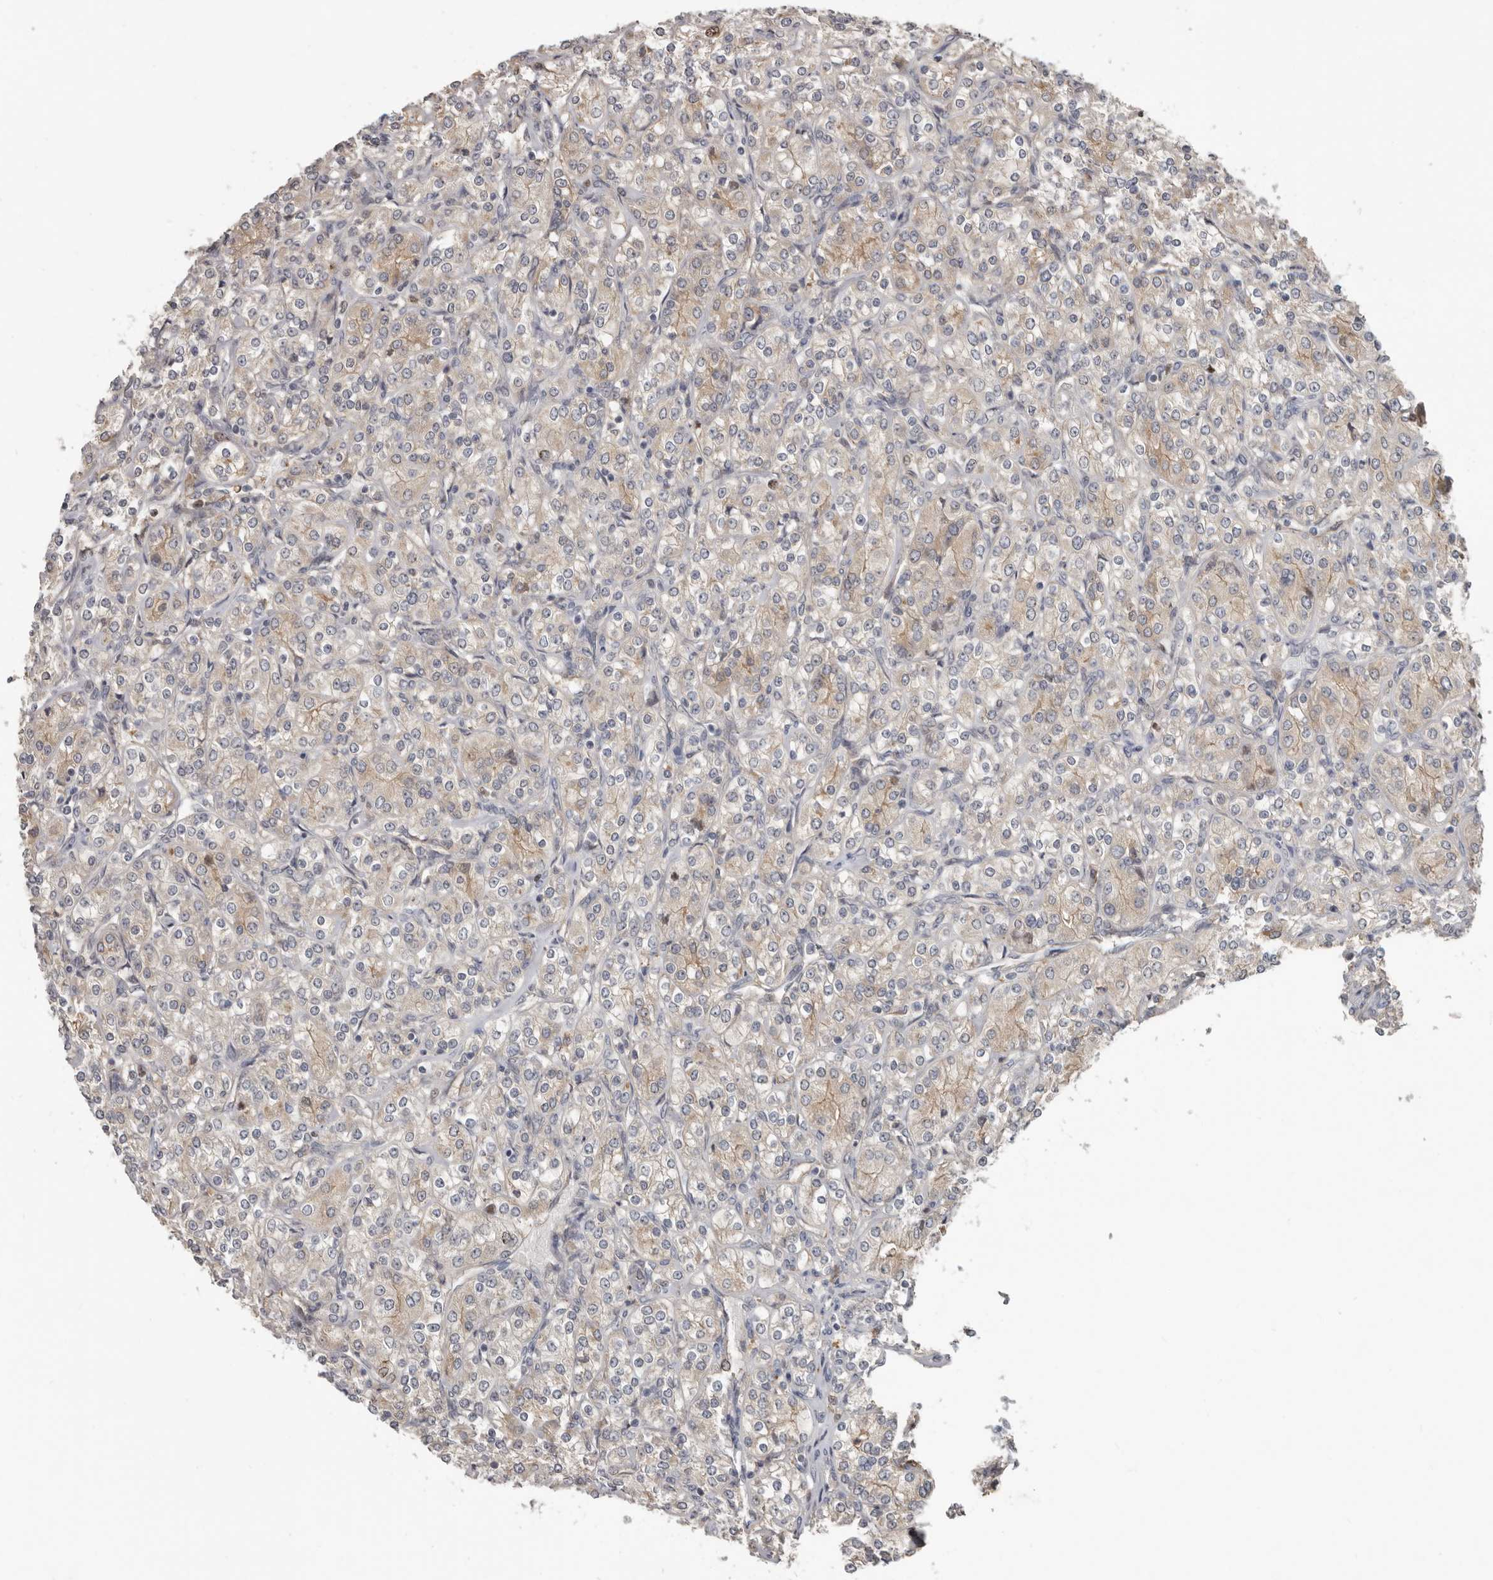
{"staining": {"intensity": "weak", "quantity": "<25%", "location": "cytoplasmic/membranous"}, "tissue": "renal cancer", "cell_type": "Tumor cells", "image_type": "cancer", "snomed": [{"axis": "morphology", "description": "Adenocarcinoma, NOS"}, {"axis": "topography", "description": "Kidney"}], "caption": "This image is of adenocarcinoma (renal) stained with immunohistochemistry (IHC) to label a protein in brown with the nuclei are counter-stained blue. There is no positivity in tumor cells.", "gene": "CDCA8", "patient": {"sex": "male", "age": 77}}